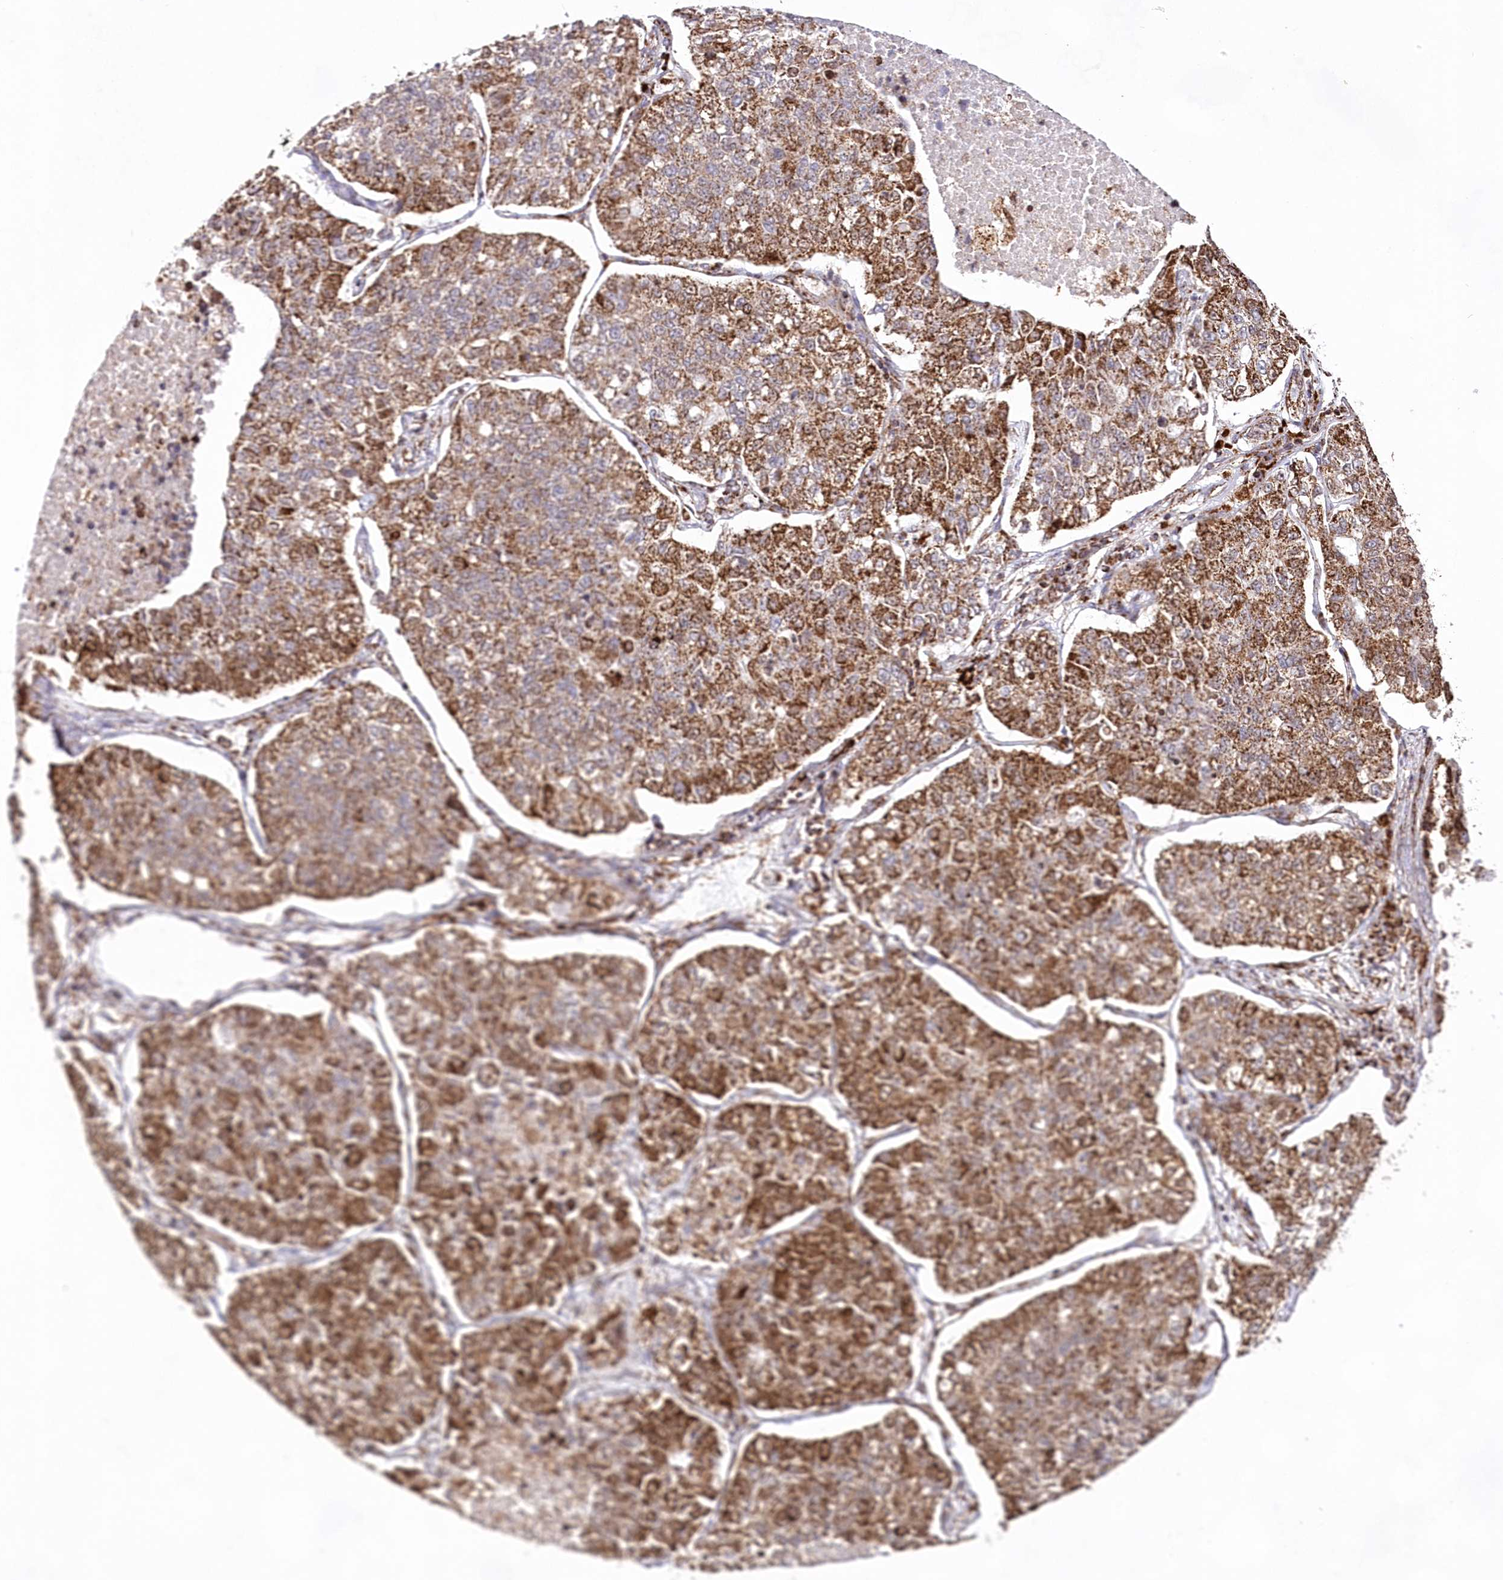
{"staining": {"intensity": "moderate", "quantity": ">75%", "location": "cytoplasmic/membranous"}, "tissue": "lung cancer", "cell_type": "Tumor cells", "image_type": "cancer", "snomed": [{"axis": "morphology", "description": "Adenocarcinoma, NOS"}, {"axis": "topography", "description": "Lung"}], "caption": "High-magnification brightfield microscopy of lung cancer (adenocarcinoma) stained with DAB (brown) and counterstained with hematoxylin (blue). tumor cells exhibit moderate cytoplasmic/membranous positivity is identified in about>75% of cells. (brown staining indicates protein expression, while blue staining denotes nuclei).", "gene": "HADHB", "patient": {"sex": "male", "age": 49}}